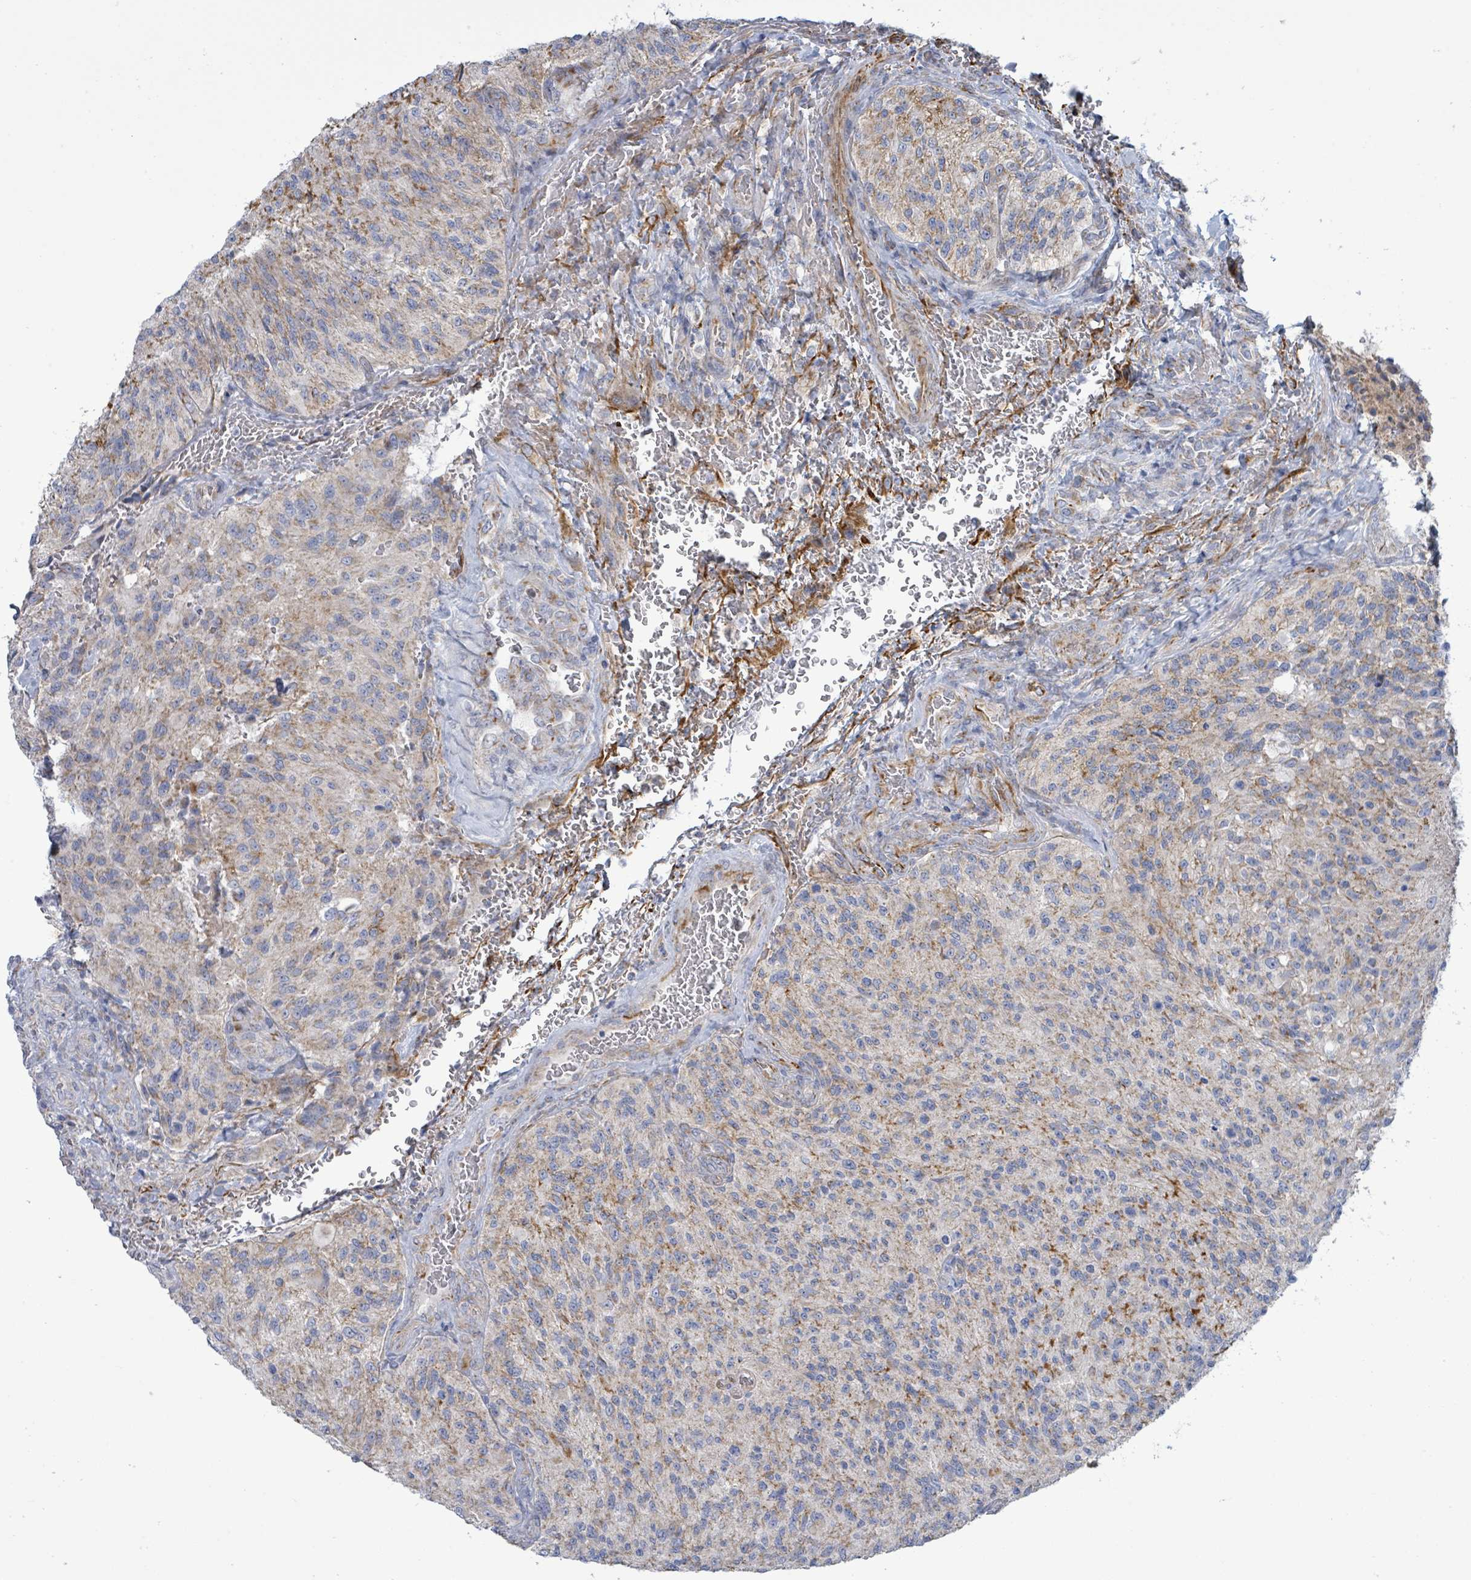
{"staining": {"intensity": "weak", "quantity": "25%-75%", "location": "cytoplasmic/membranous"}, "tissue": "glioma", "cell_type": "Tumor cells", "image_type": "cancer", "snomed": [{"axis": "morphology", "description": "Normal tissue, NOS"}, {"axis": "morphology", "description": "Glioma, malignant, High grade"}, {"axis": "topography", "description": "Cerebral cortex"}], "caption": "A brown stain shows weak cytoplasmic/membranous expression of a protein in glioma tumor cells.", "gene": "ALG12", "patient": {"sex": "male", "age": 56}}